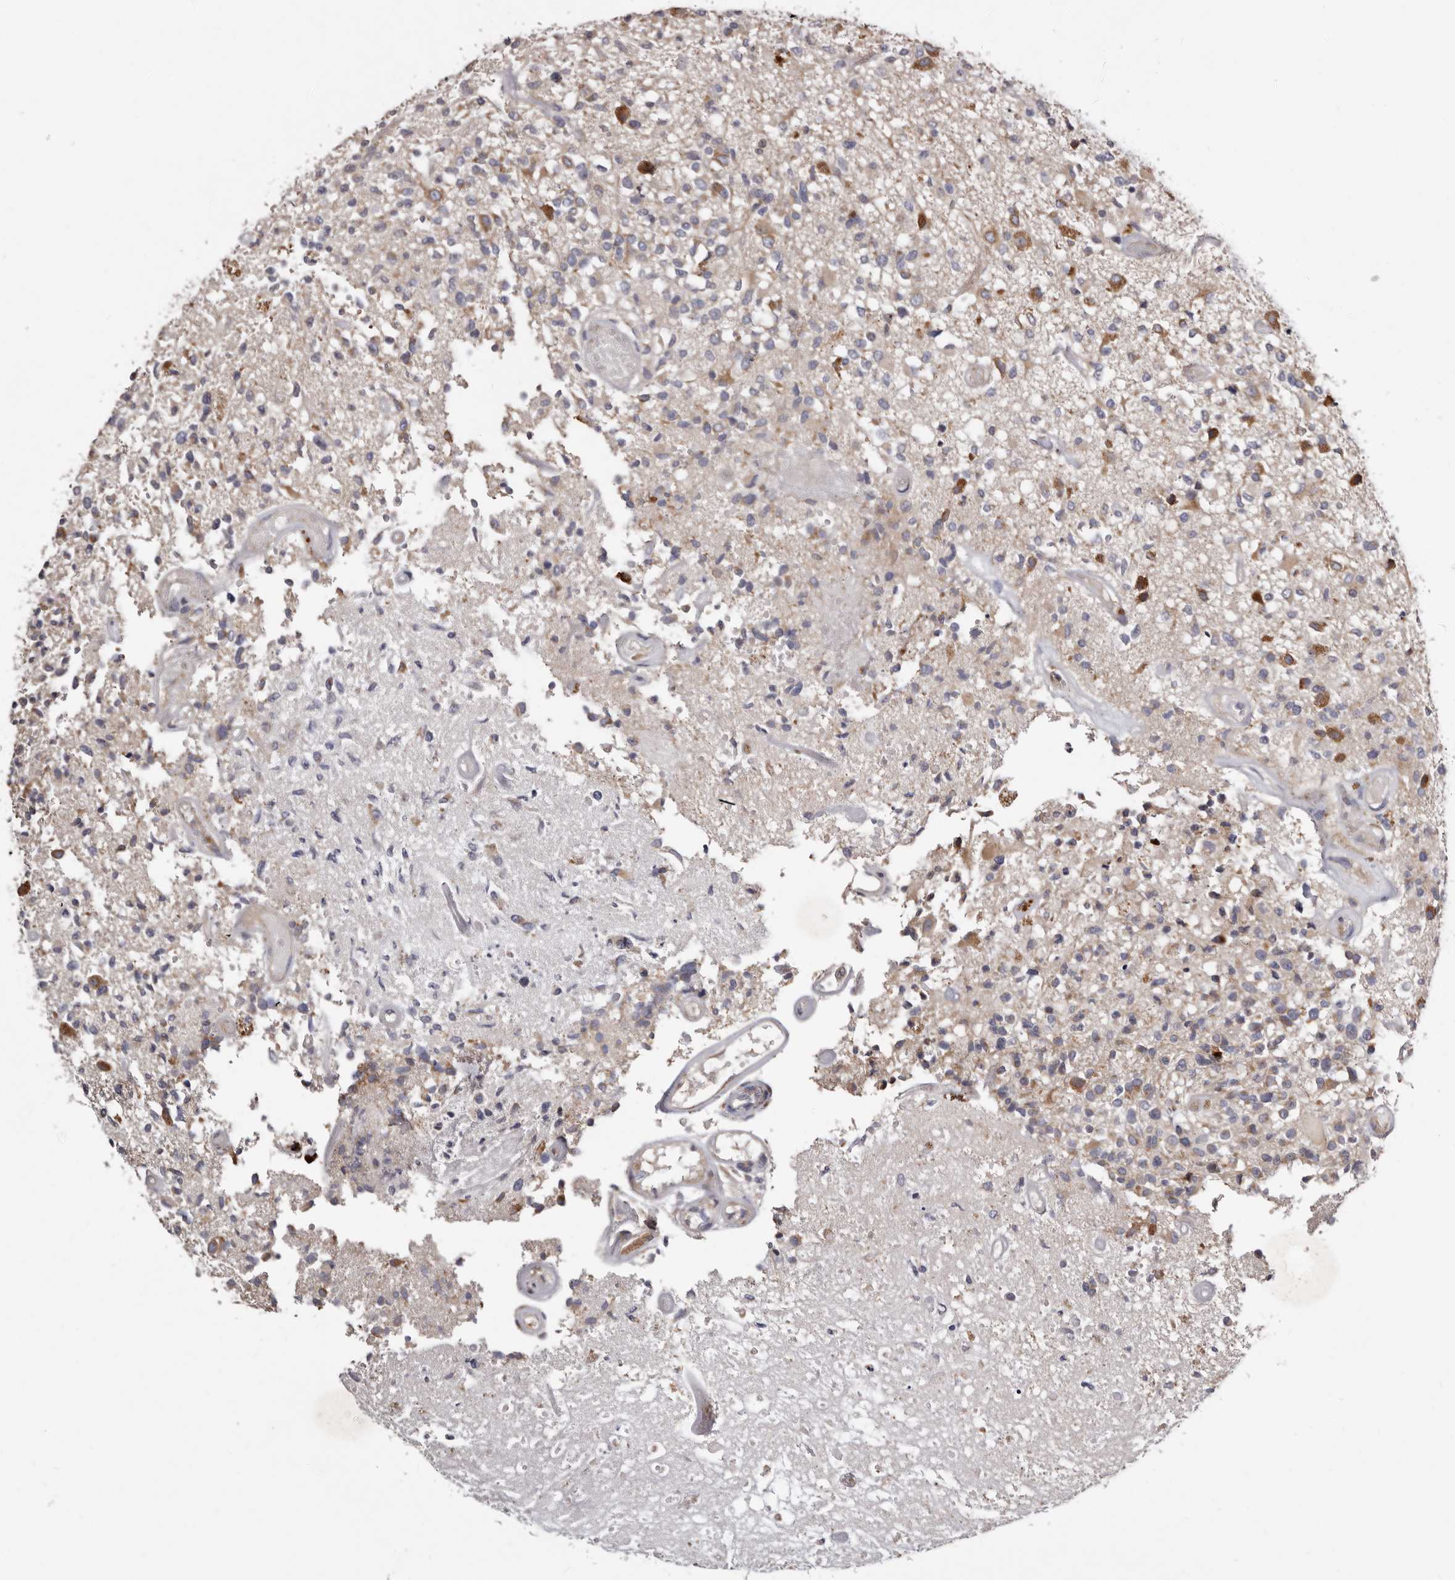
{"staining": {"intensity": "moderate", "quantity": "<25%", "location": "cytoplasmic/membranous"}, "tissue": "glioma", "cell_type": "Tumor cells", "image_type": "cancer", "snomed": [{"axis": "morphology", "description": "Glioma, malignant, High grade"}, {"axis": "morphology", "description": "Glioblastoma, NOS"}, {"axis": "topography", "description": "Brain"}], "caption": "Tumor cells demonstrate low levels of moderate cytoplasmic/membranous expression in about <25% of cells in glioma.", "gene": "ASIC5", "patient": {"sex": "male", "age": 60}}